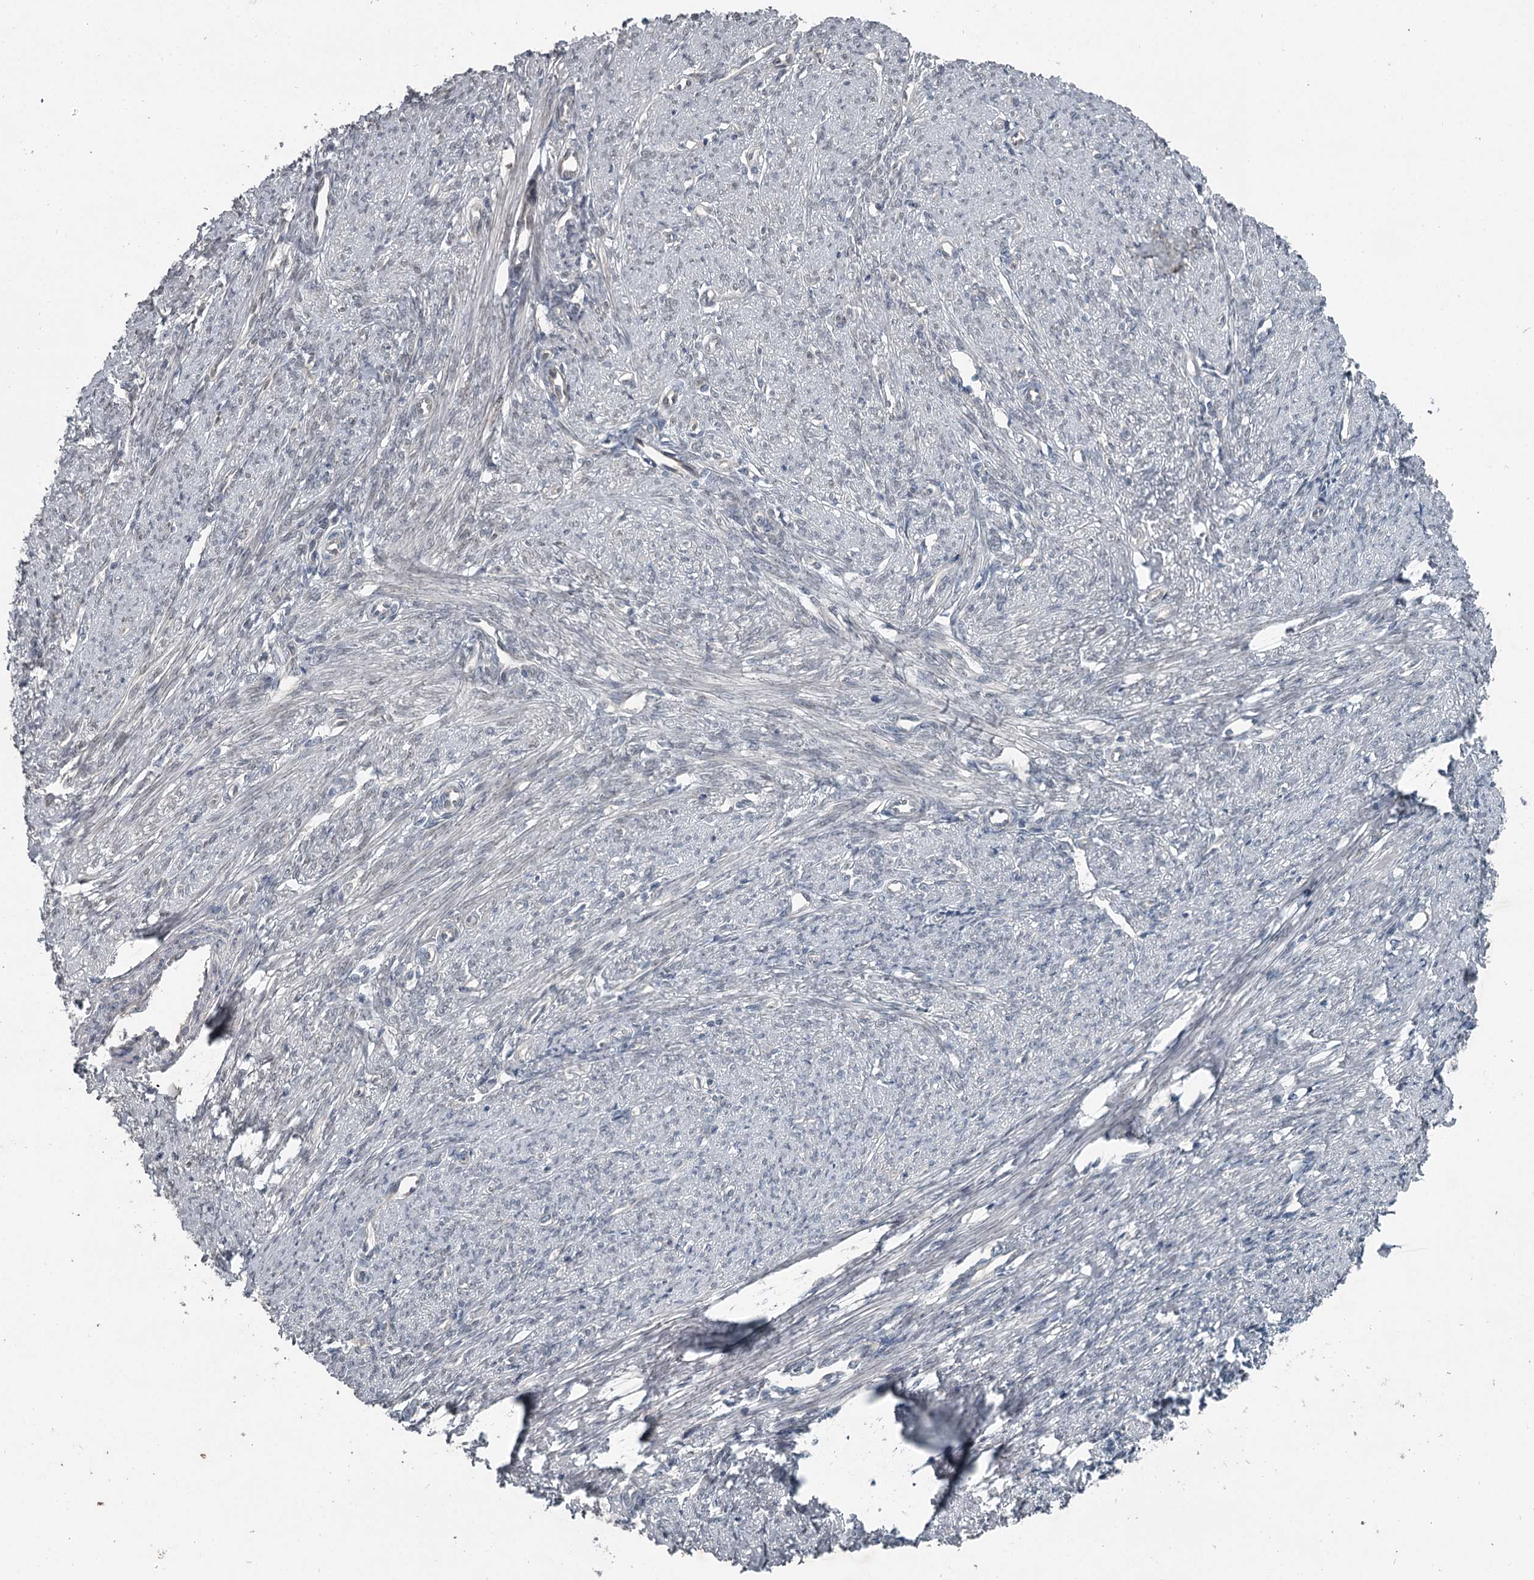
{"staining": {"intensity": "negative", "quantity": "none", "location": "none"}, "tissue": "smooth muscle", "cell_type": "Smooth muscle cells", "image_type": "normal", "snomed": [{"axis": "morphology", "description": "Normal tissue, NOS"}, {"axis": "topography", "description": "Smooth muscle"}, {"axis": "topography", "description": "Uterus"}], "caption": "The immunohistochemistry (IHC) image has no significant positivity in smooth muscle cells of smooth muscle.", "gene": "SLC39A8", "patient": {"sex": "female", "age": 59}}